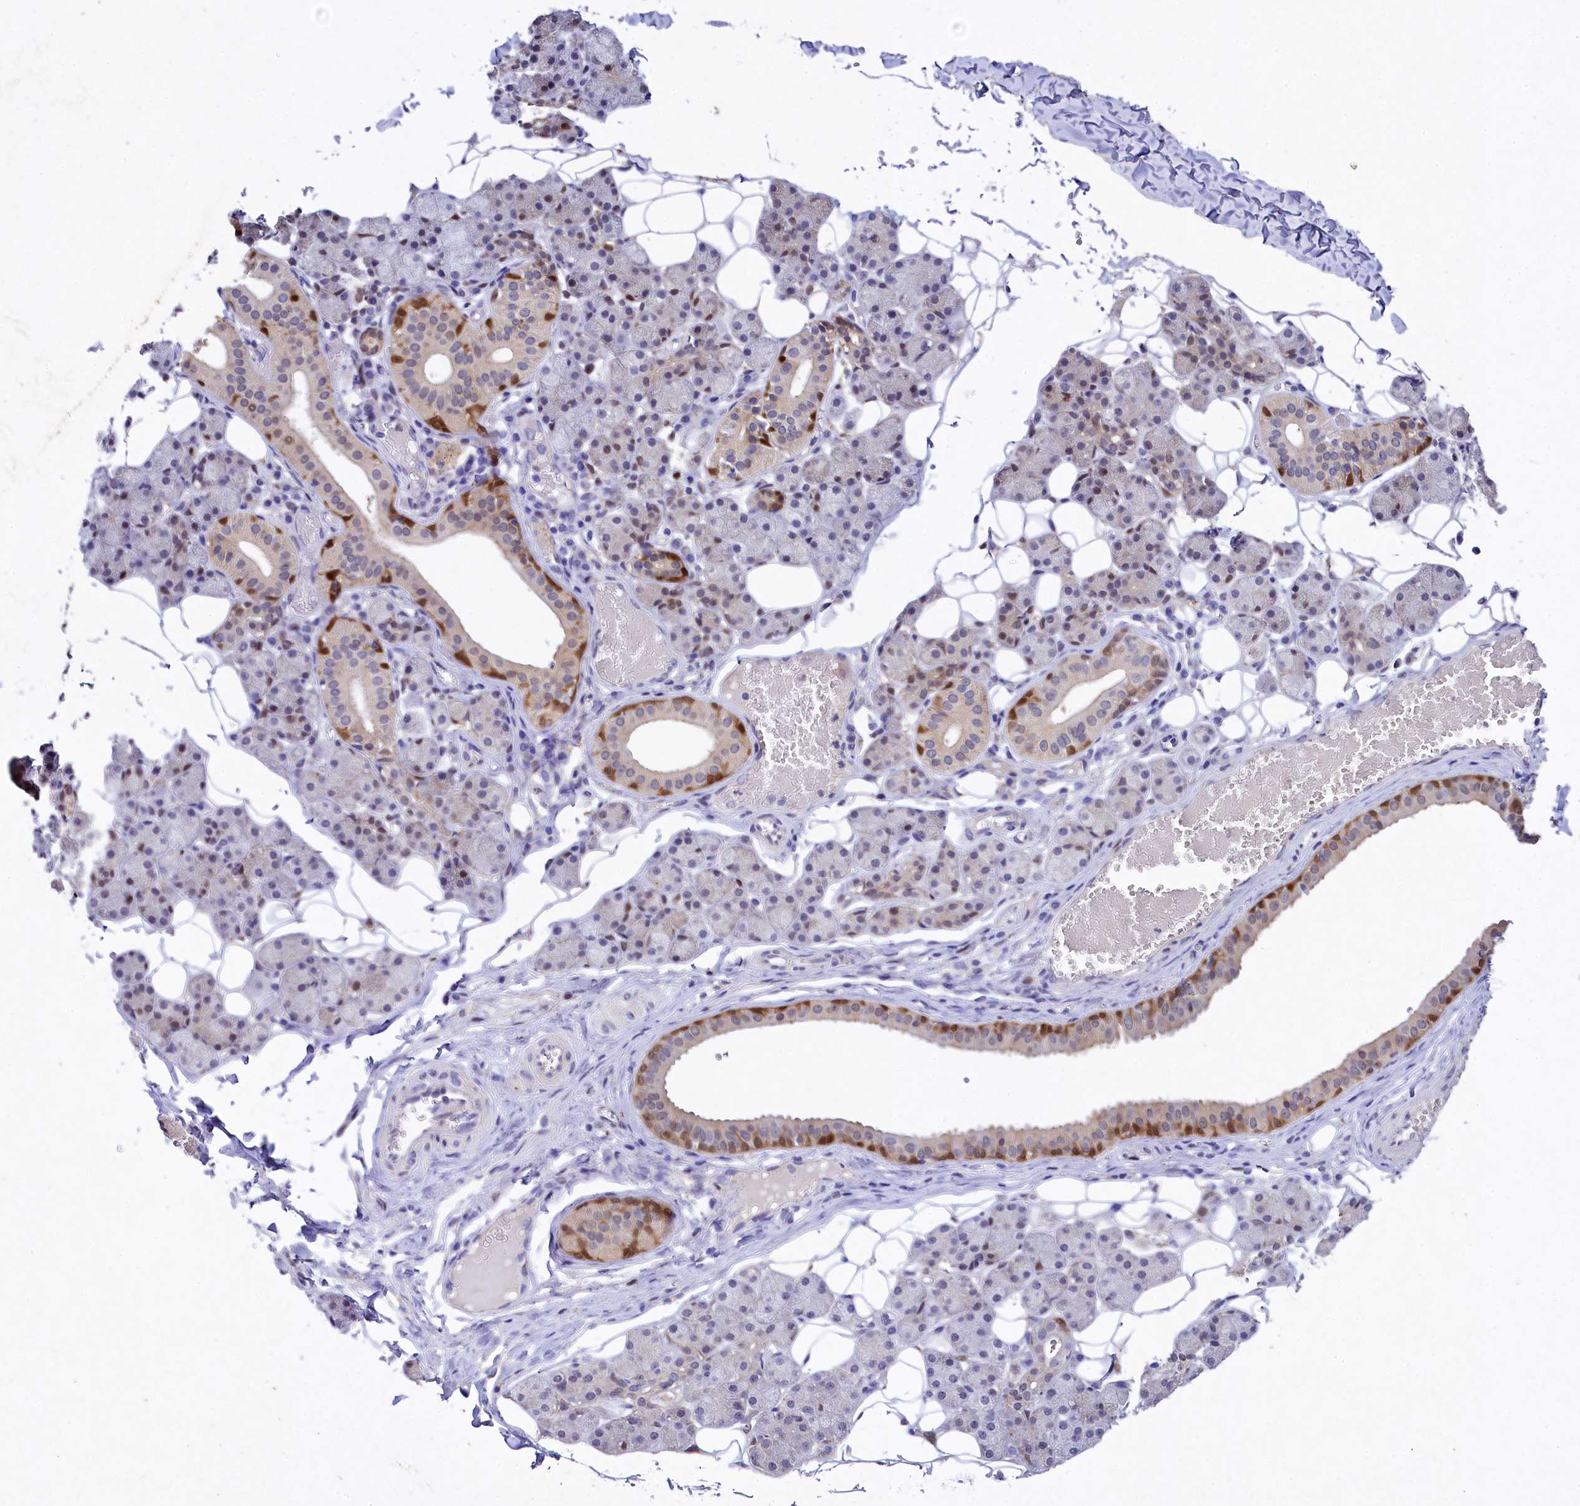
{"staining": {"intensity": "strong", "quantity": "<25%", "location": "cytoplasmic/membranous"}, "tissue": "salivary gland", "cell_type": "Glandular cells", "image_type": "normal", "snomed": [{"axis": "morphology", "description": "Normal tissue, NOS"}, {"axis": "topography", "description": "Salivary gland"}], "caption": "Immunohistochemical staining of unremarkable human salivary gland displays medium levels of strong cytoplasmic/membranous positivity in about <25% of glandular cells.", "gene": "TGDS", "patient": {"sex": "female", "age": 33}}